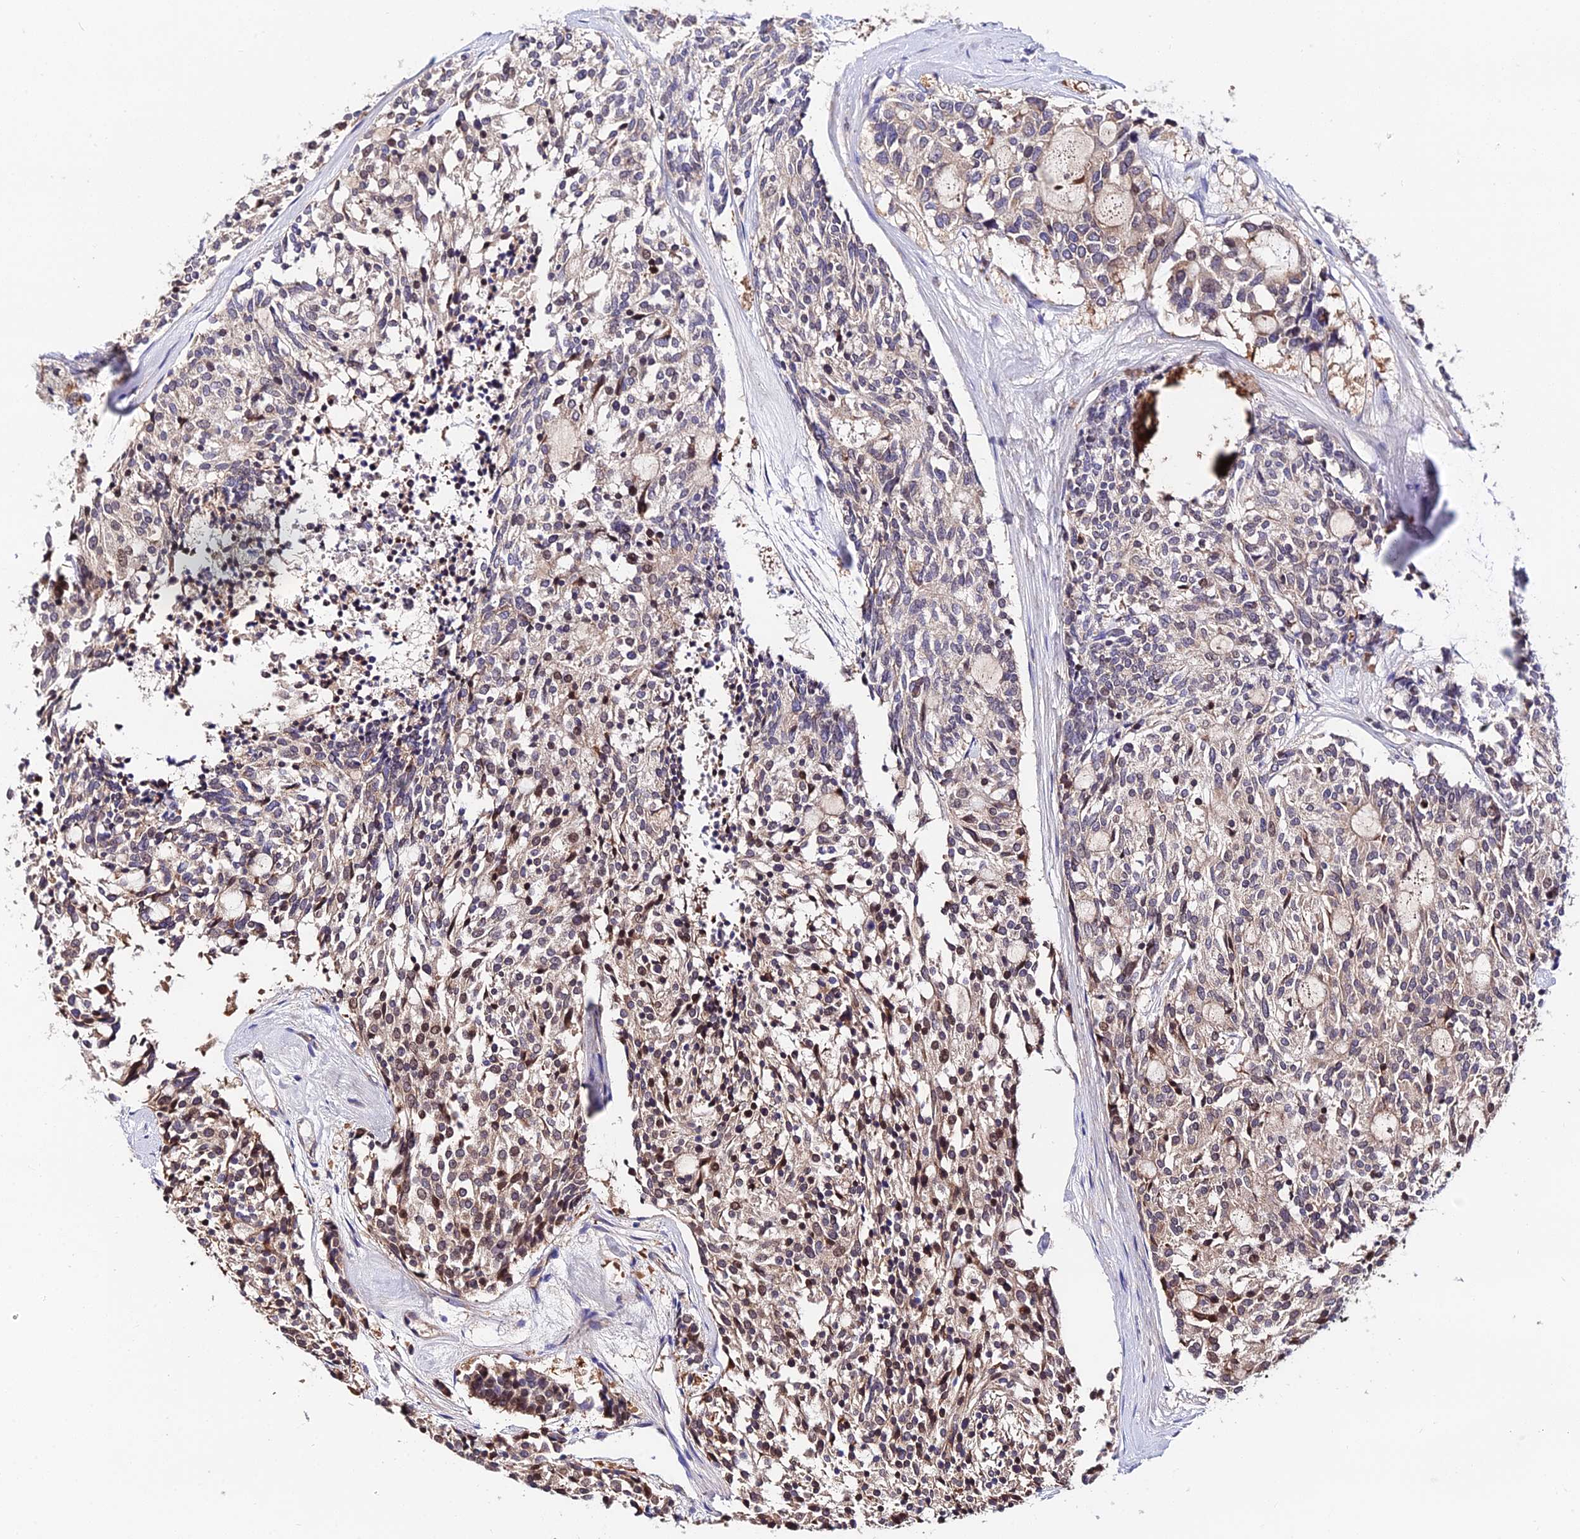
{"staining": {"intensity": "moderate", "quantity": "<25%", "location": "nuclear"}, "tissue": "carcinoid", "cell_type": "Tumor cells", "image_type": "cancer", "snomed": [{"axis": "morphology", "description": "Carcinoid, malignant, NOS"}, {"axis": "topography", "description": "Pancreas"}], "caption": "There is low levels of moderate nuclear expression in tumor cells of carcinoid, as demonstrated by immunohistochemical staining (brown color).", "gene": "INPP4A", "patient": {"sex": "female", "age": 54}}